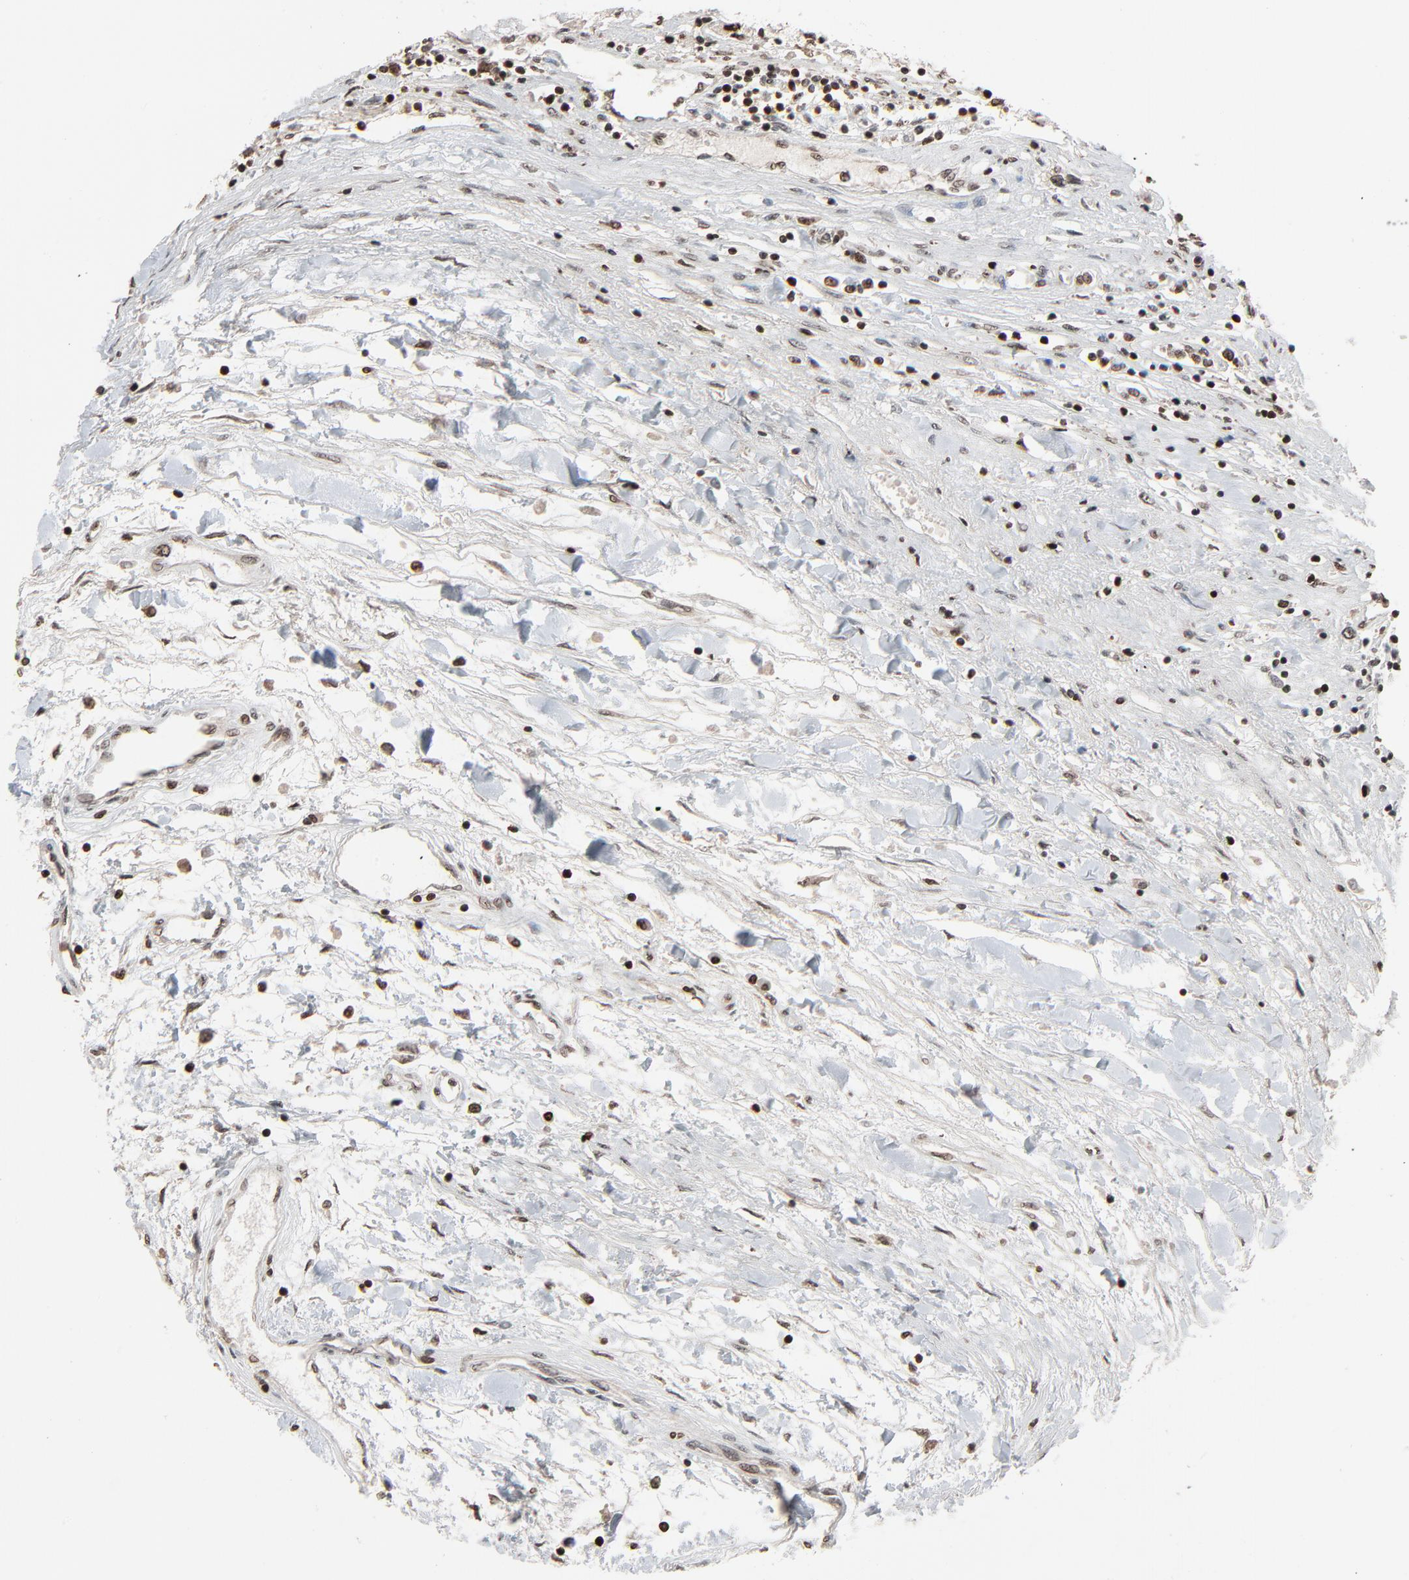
{"staining": {"intensity": "moderate", "quantity": ">75%", "location": "nuclear"}, "tissue": "renal cancer", "cell_type": "Tumor cells", "image_type": "cancer", "snomed": [{"axis": "morphology", "description": "Adenocarcinoma, NOS"}, {"axis": "topography", "description": "Kidney"}], "caption": "Brown immunohistochemical staining in adenocarcinoma (renal) reveals moderate nuclear expression in approximately >75% of tumor cells. The staining was performed using DAB to visualize the protein expression in brown, while the nuclei were stained in blue with hematoxylin (Magnification: 20x).", "gene": "RPS6KA3", "patient": {"sex": "male", "age": 57}}